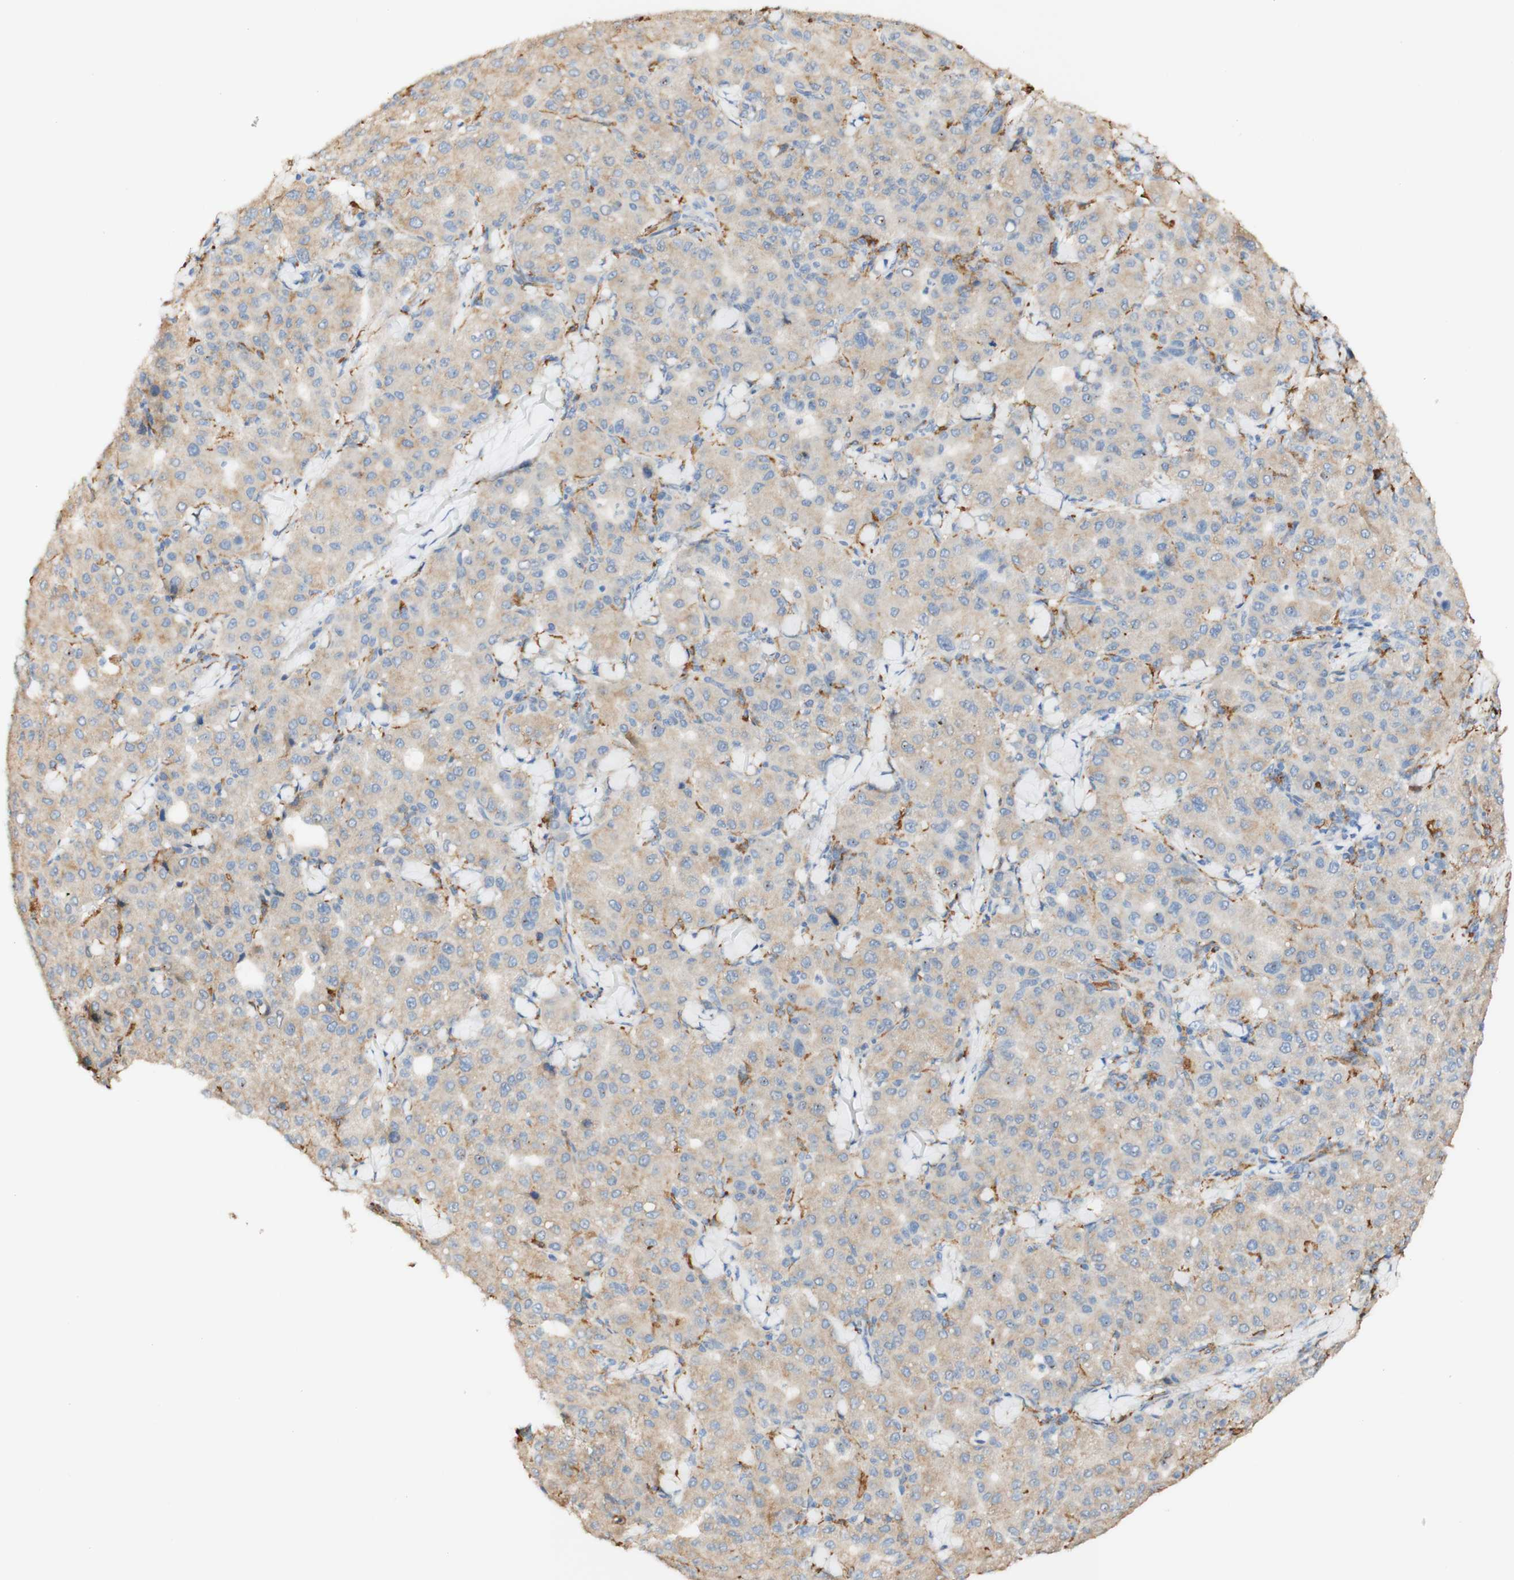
{"staining": {"intensity": "weak", "quantity": ">75%", "location": "cytoplasmic/membranous"}, "tissue": "liver cancer", "cell_type": "Tumor cells", "image_type": "cancer", "snomed": [{"axis": "morphology", "description": "Carcinoma, Hepatocellular, NOS"}, {"axis": "topography", "description": "Liver"}], "caption": "Liver cancer stained with a protein marker reveals weak staining in tumor cells.", "gene": "FCGRT", "patient": {"sex": "male", "age": 65}}